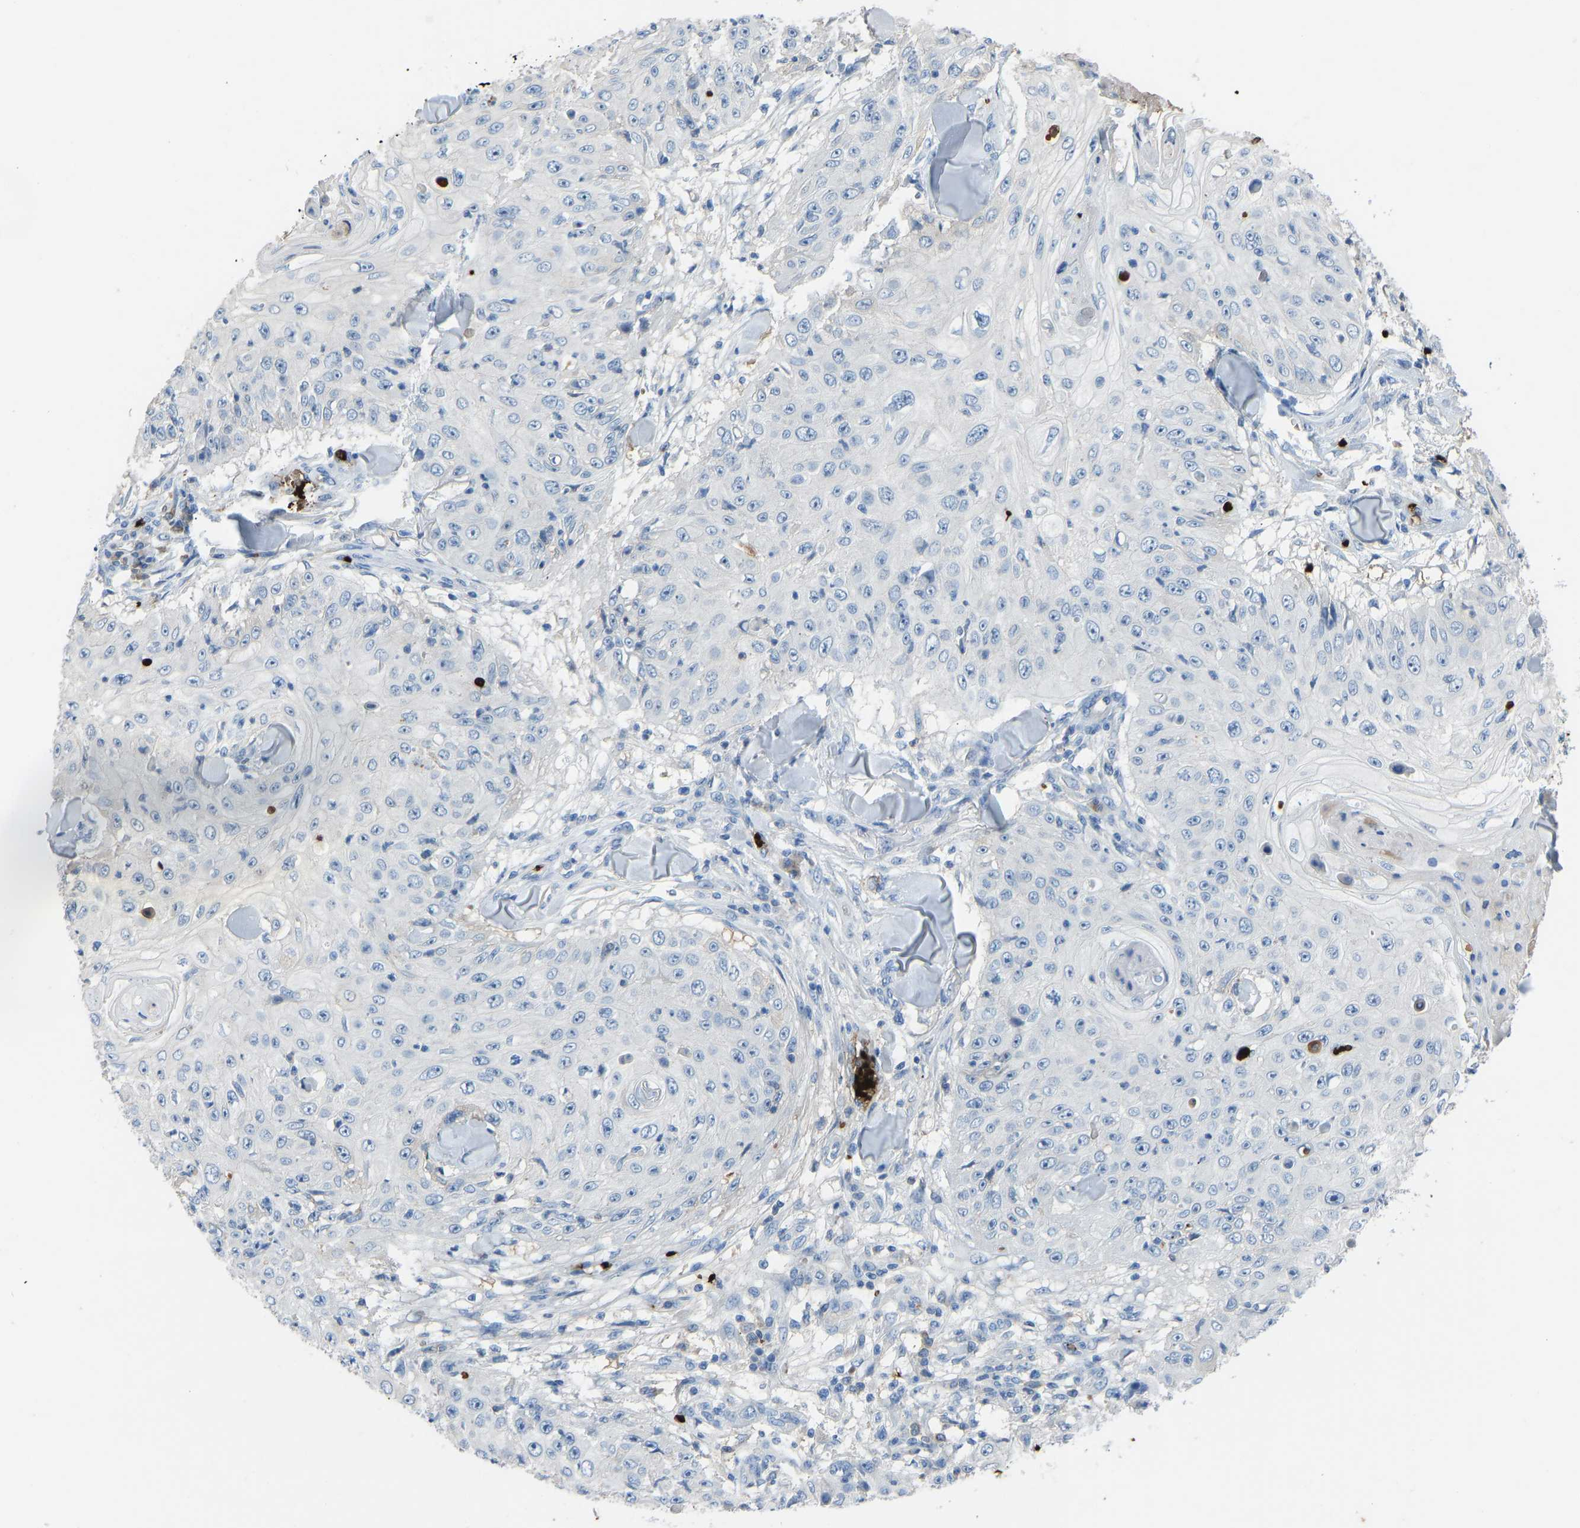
{"staining": {"intensity": "negative", "quantity": "none", "location": "none"}, "tissue": "skin cancer", "cell_type": "Tumor cells", "image_type": "cancer", "snomed": [{"axis": "morphology", "description": "Squamous cell carcinoma, NOS"}, {"axis": "topography", "description": "Skin"}], "caption": "Protein analysis of squamous cell carcinoma (skin) shows no significant staining in tumor cells.", "gene": "PIGS", "patient": {"sex": "male", "age": 86}}